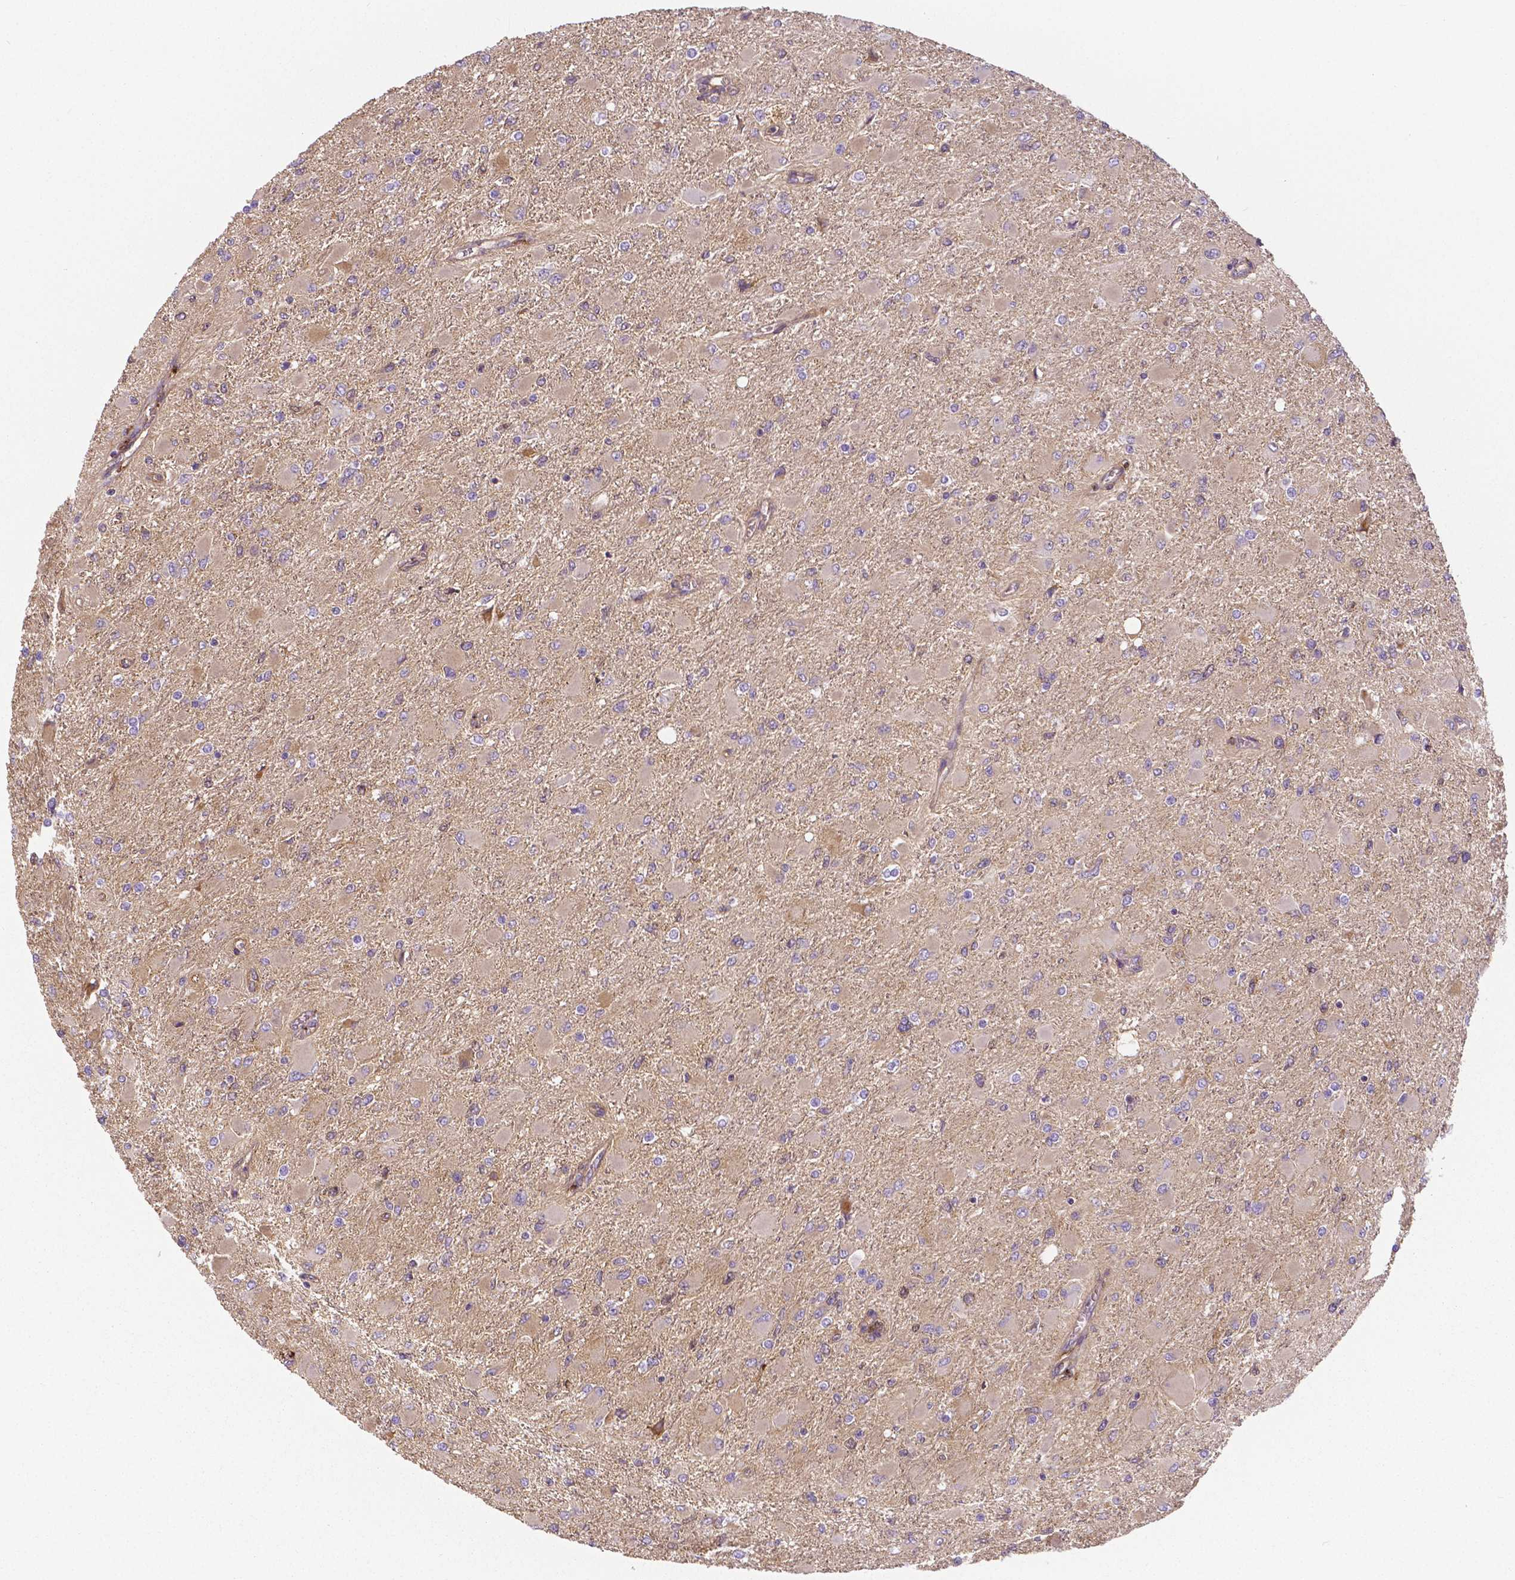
{"staining": {"intensity": "negative", "quantity": "none", "location": "none"}, "tissue": "glioma", "cell_type": "Tumor cells", "image_type": "cancer", "snomed": [{"axis": "morphology", "description": "Glioma, malignant, High grade"}, {"axis": "topography", "description": "Cerebral cortex"}], "caption": "Glioma stained for a protein using immunohistochemistry (IHC) demonstrates no positivity tumor cells.", "gene": "CRMP1", "patient": {"sex": "female", "age": 36}}